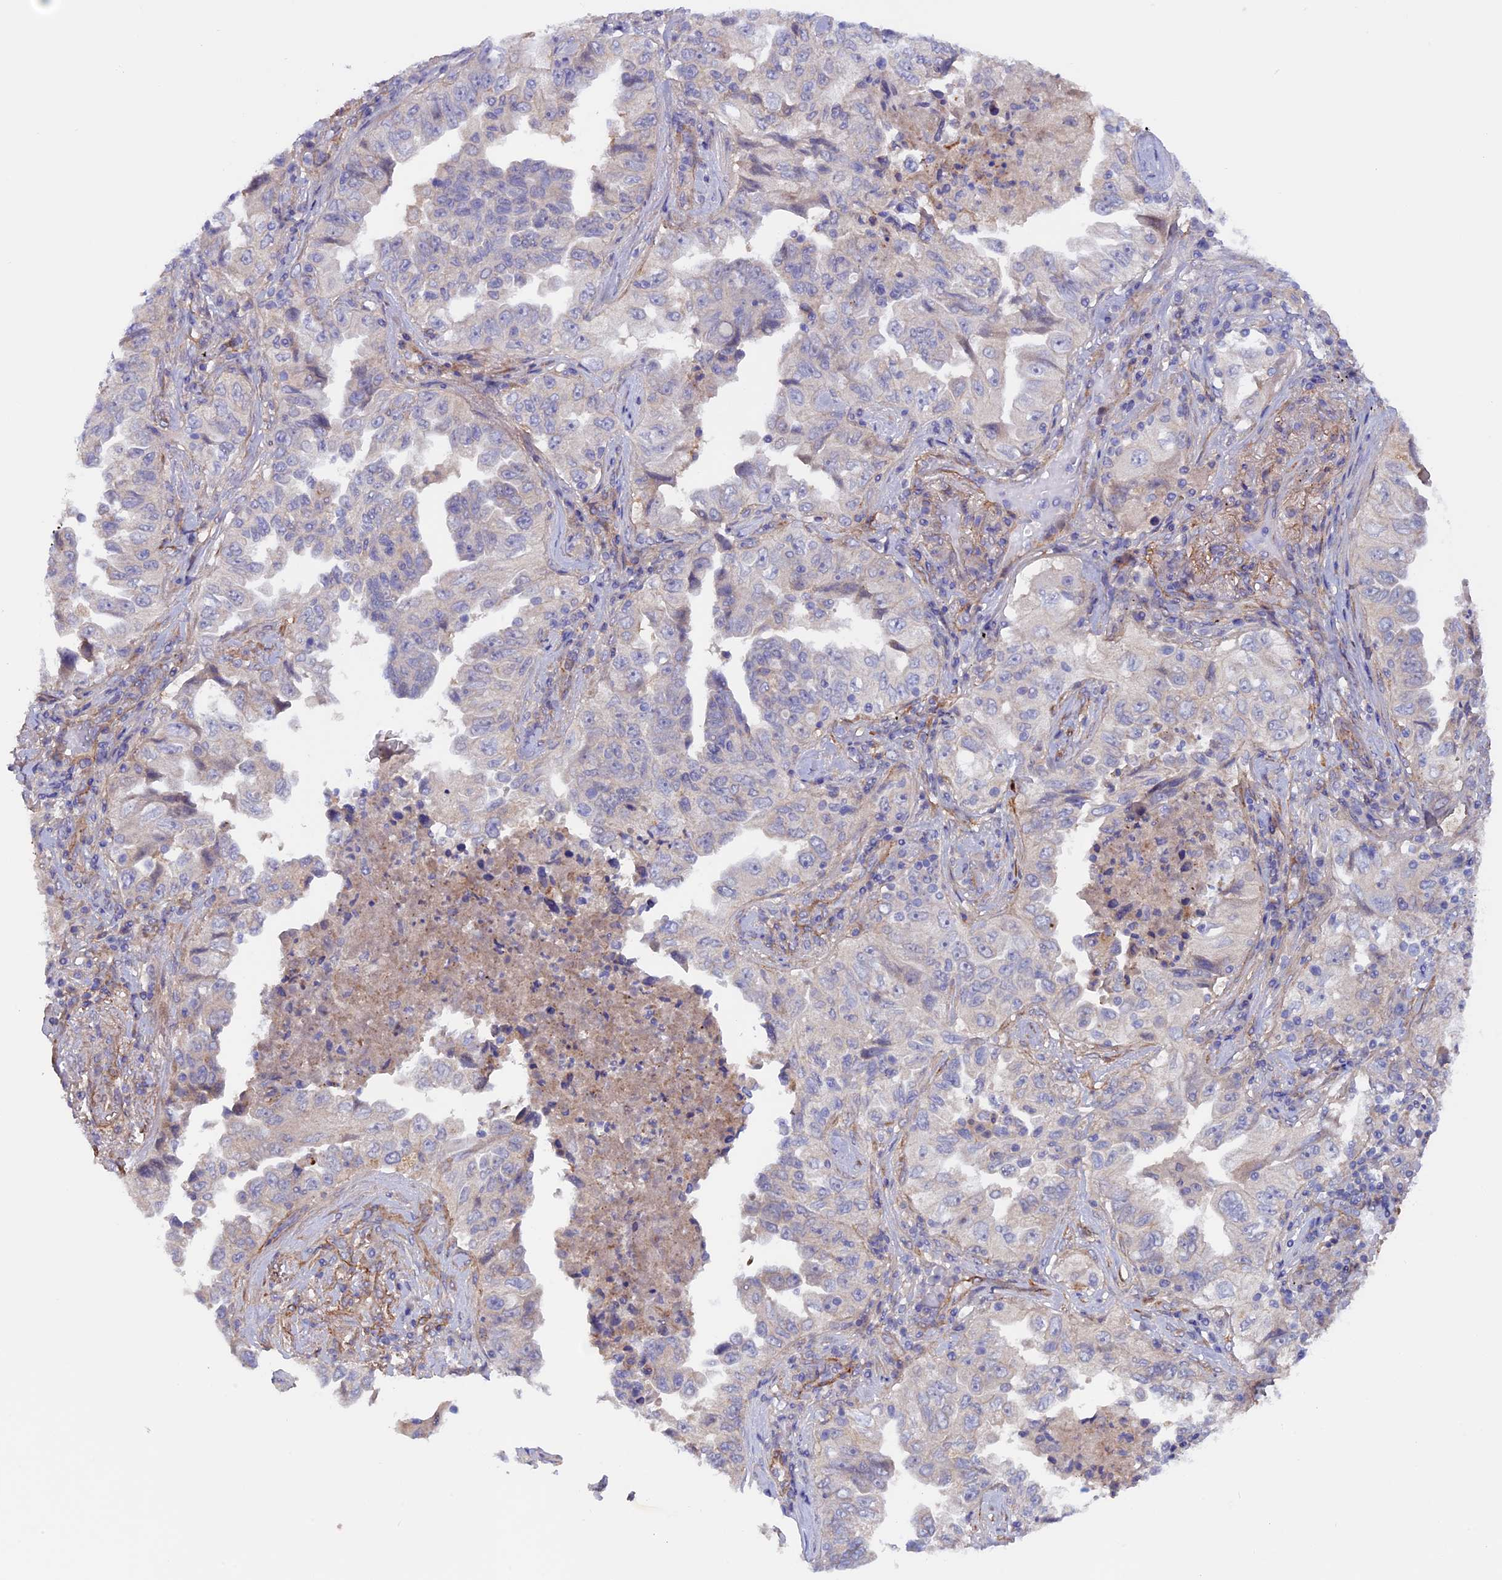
{"staining": {"intensity": "negative", "quantity": "none", "location": "none"}, "tissue": "lung cancer", "cell_type": "Tumor cells", "image_type": "cancer", "snomed": [{"axis": "morphology", "description": "Adenocarcinoma, NOS"}, {"axis": "topography", "description": "Lung"}], "caption": "This image is of lung adenocarcinoma stained with IHC to label a protein in brown with the nuclei are counter-stained blue. There is no expression in tumor cells.", "gene": "COL4A3", "patient": {"sex": "female", "age": 51}}